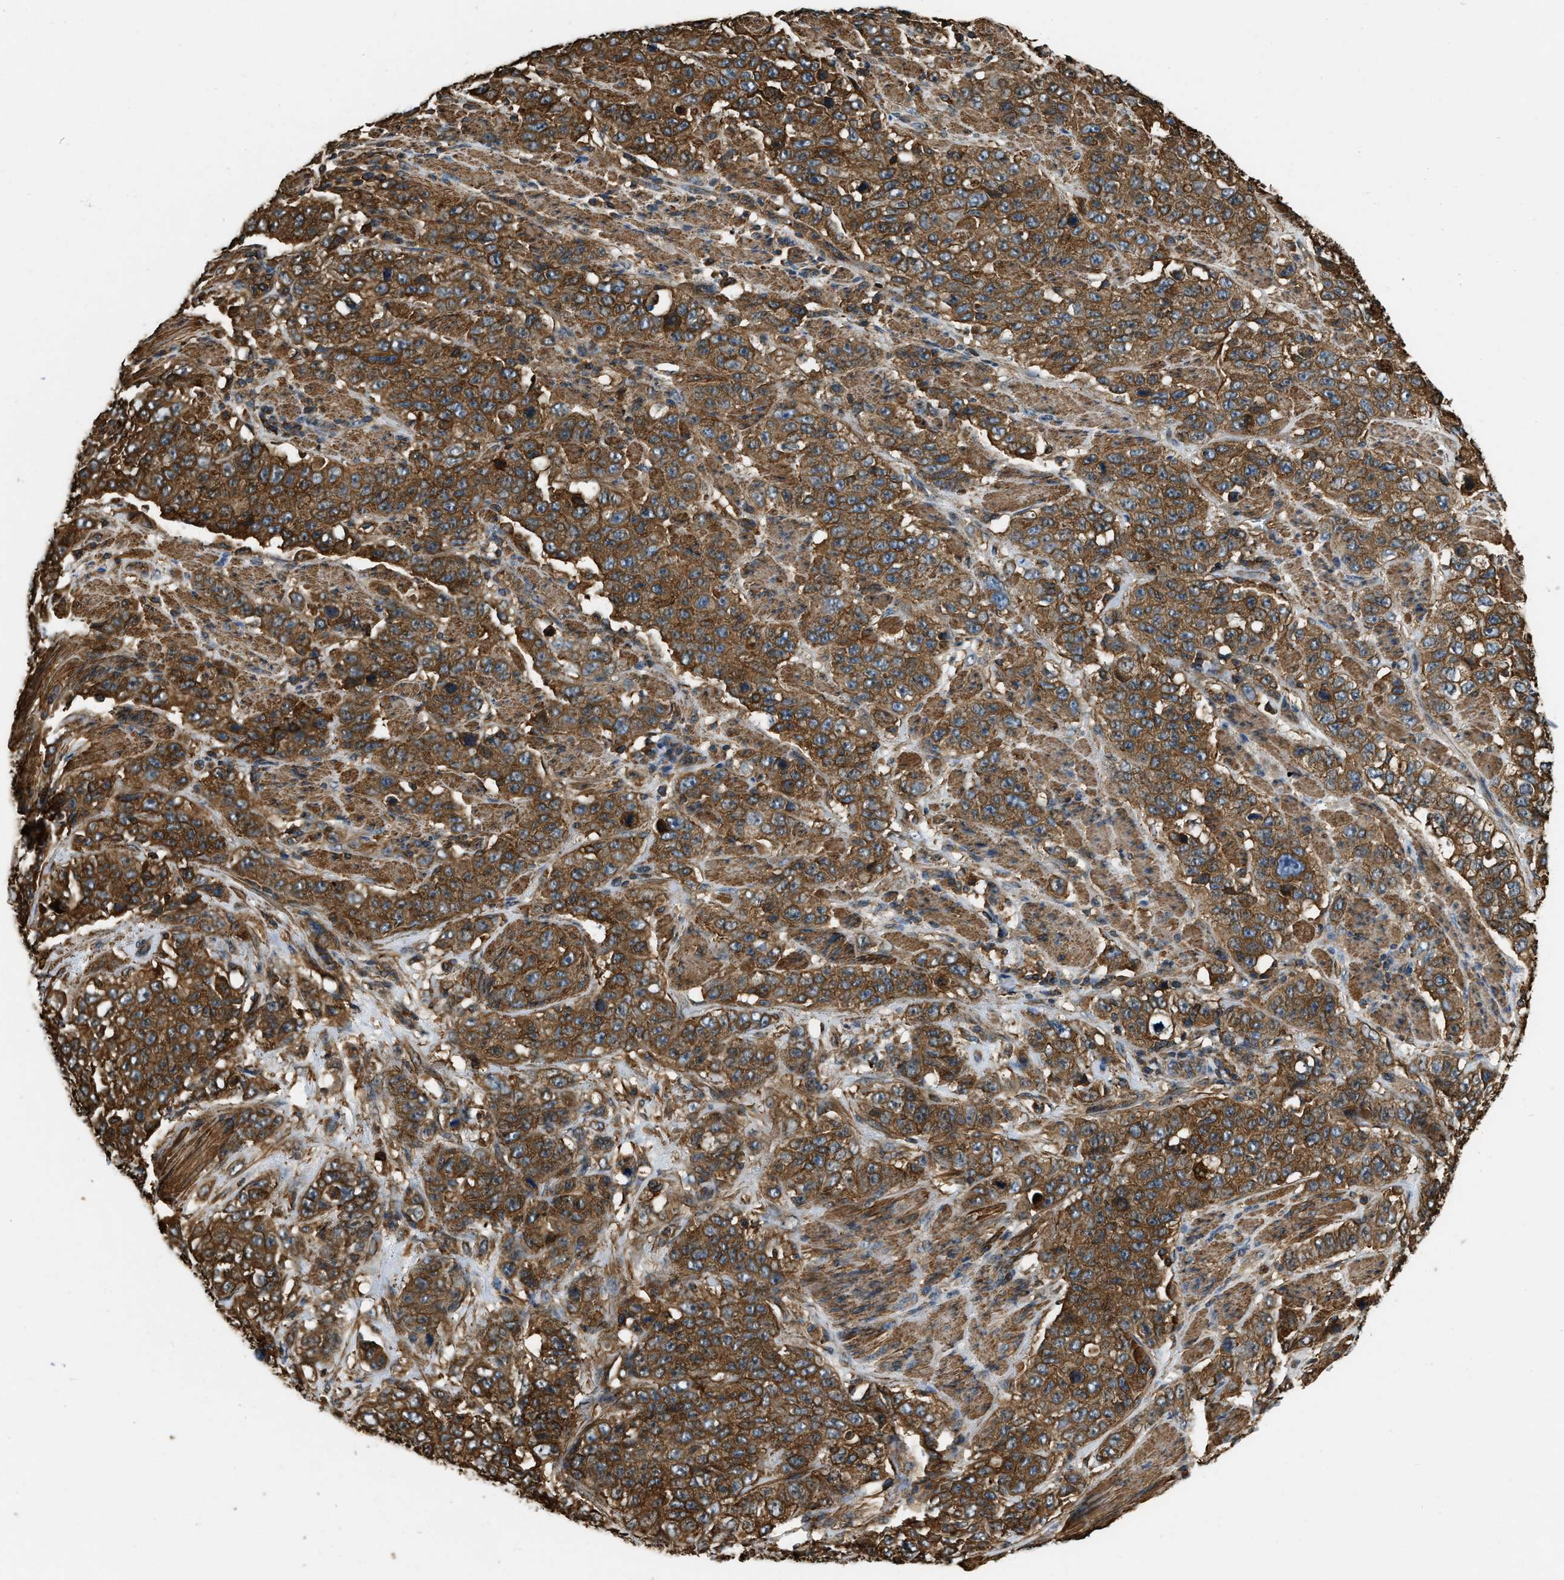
{"staining": {"intensity": "strong", "quantity": ">75%", "location": "cytoplasmic/membranous"}, "tissue": "stomach cancer", "cell_type": "Tumor cells", "image_type": "cancer", "snomed": [{"axis": "morphology", "description": "Adenocarcinoma, NOS"}, {"axis": "topography", "description": "Stomach"}], "caption": "Stomach cancer stained with a brown dye shows strong cytoplasmic/membranous positive positivity in approximately >75% of tumor cells.", "gene": "YARS1", "patient": {"sex": "male", "age": 48}}